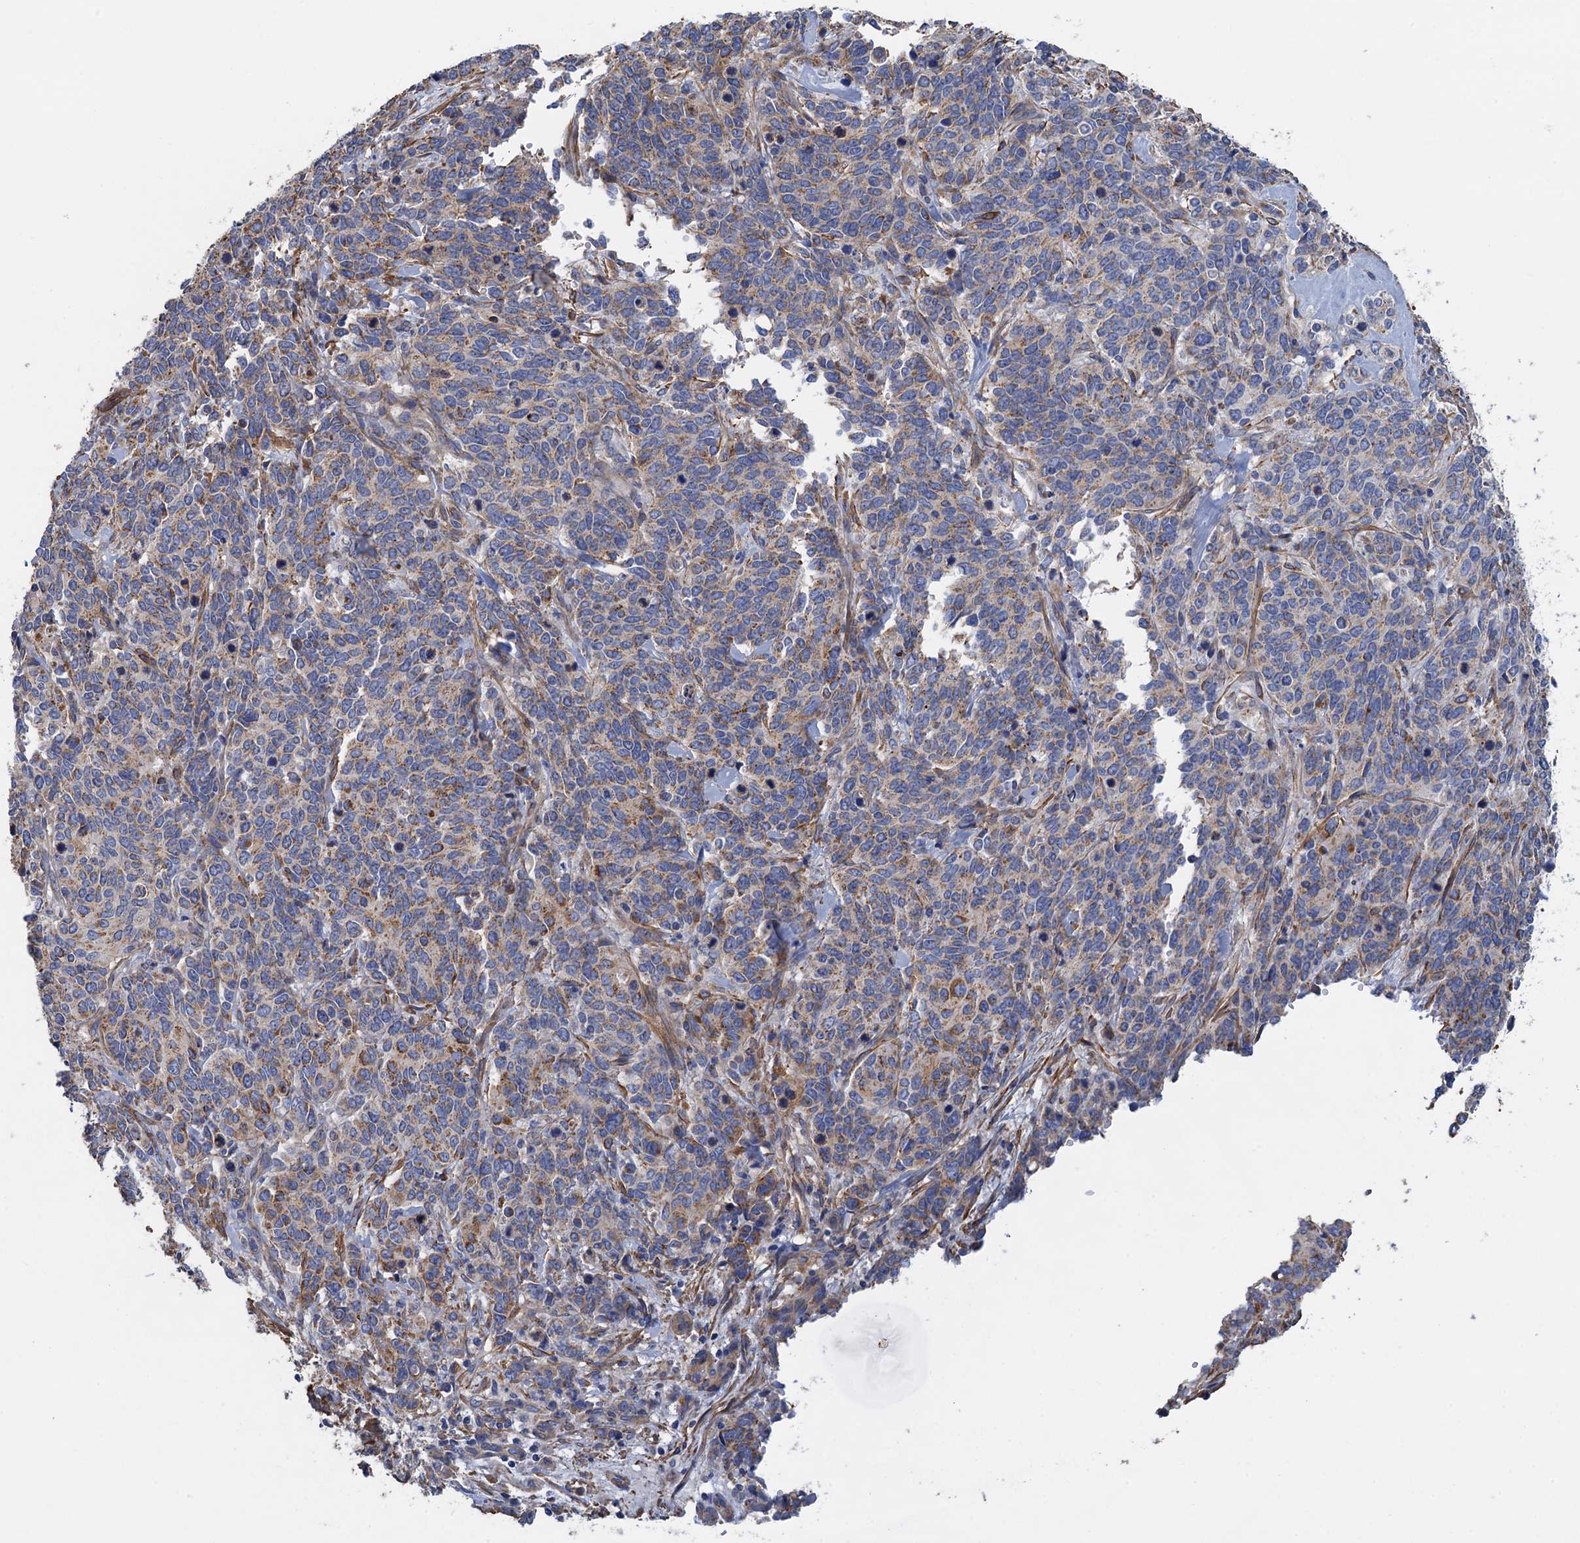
{"staining": {"intensity": "moderate", "quantity": ">75%", "location": "cytoplasmic/membranous"}, "tissue": "cervical cancer", "cell_type": "Tumor cells", "image_type": "cancer", "snomed": [{"axis": "morphology", "description": "Squamous cell carcinoma, NOS"}, {"axis": "topography", "description": "Cervix"}], "caption": "A medium amount of moderate cytoplasmic/membranous expression is present in approximately >75% of tumor cells in squamous cell carcinoma (cervical) tissue.", "gene": "GCSH", "patient": {"sex": "female", "age": 60}}